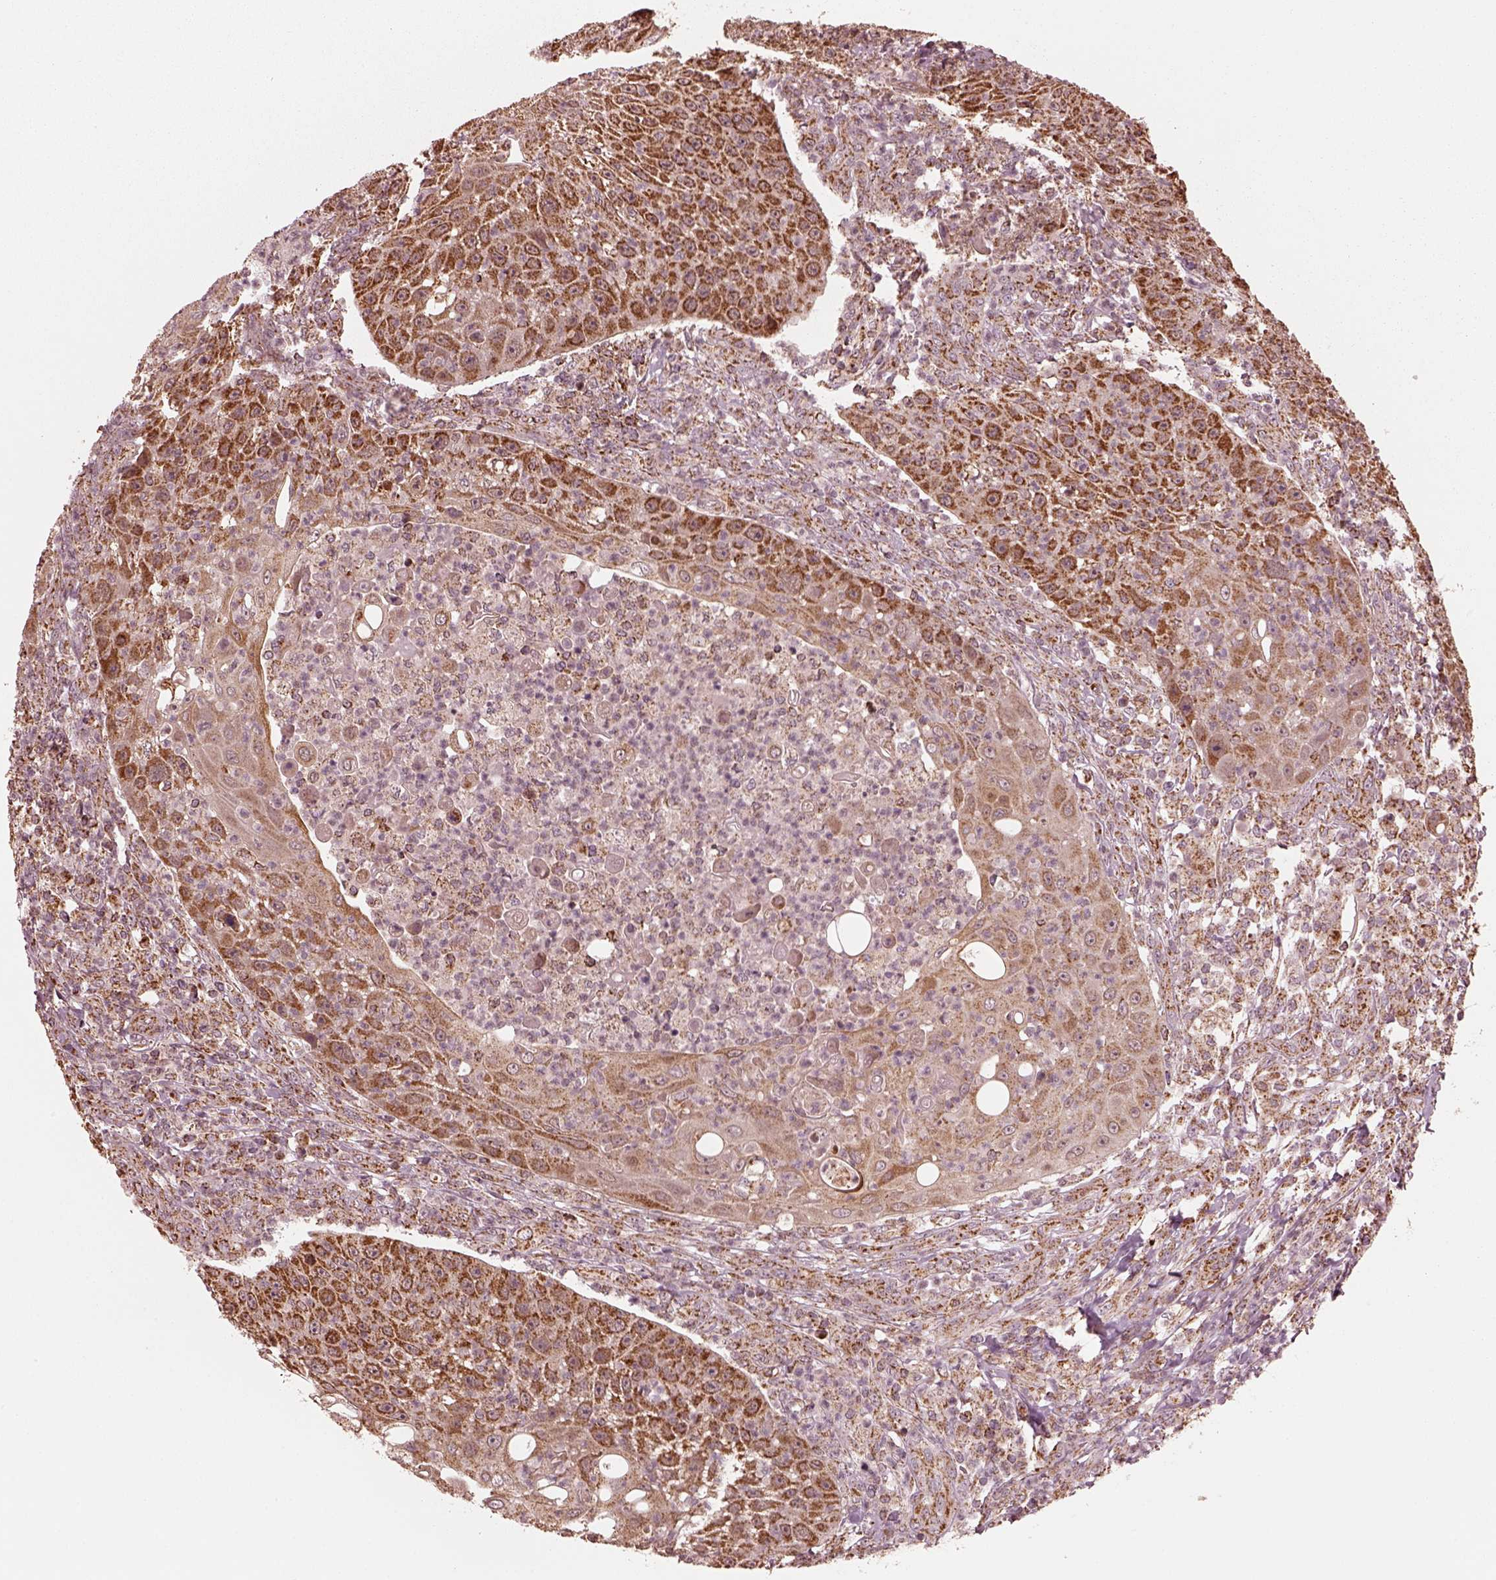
{"staining": {"intensity": "strong", "quantity": ">75%", "location": "cytoplasmic/membranous"}, "tissue": "head and neck cancer", "cell_type": "Tumor cells", "image_type": "cancer", "snomed": [{"axis": "morphology", "description": "Squamous cell carcinoma, NOS"}, {"axis": "topography", "description": "Head-Neck"}], "caption": "Human squamous cell carcinoma (head and neck) stained for a protein (brown) displays strong cytoplasmic/membranous positive positivity in about >75% of tumor cells.", "gene": "NDUFB10", "patient": {"sex": "male", "age": 69}}